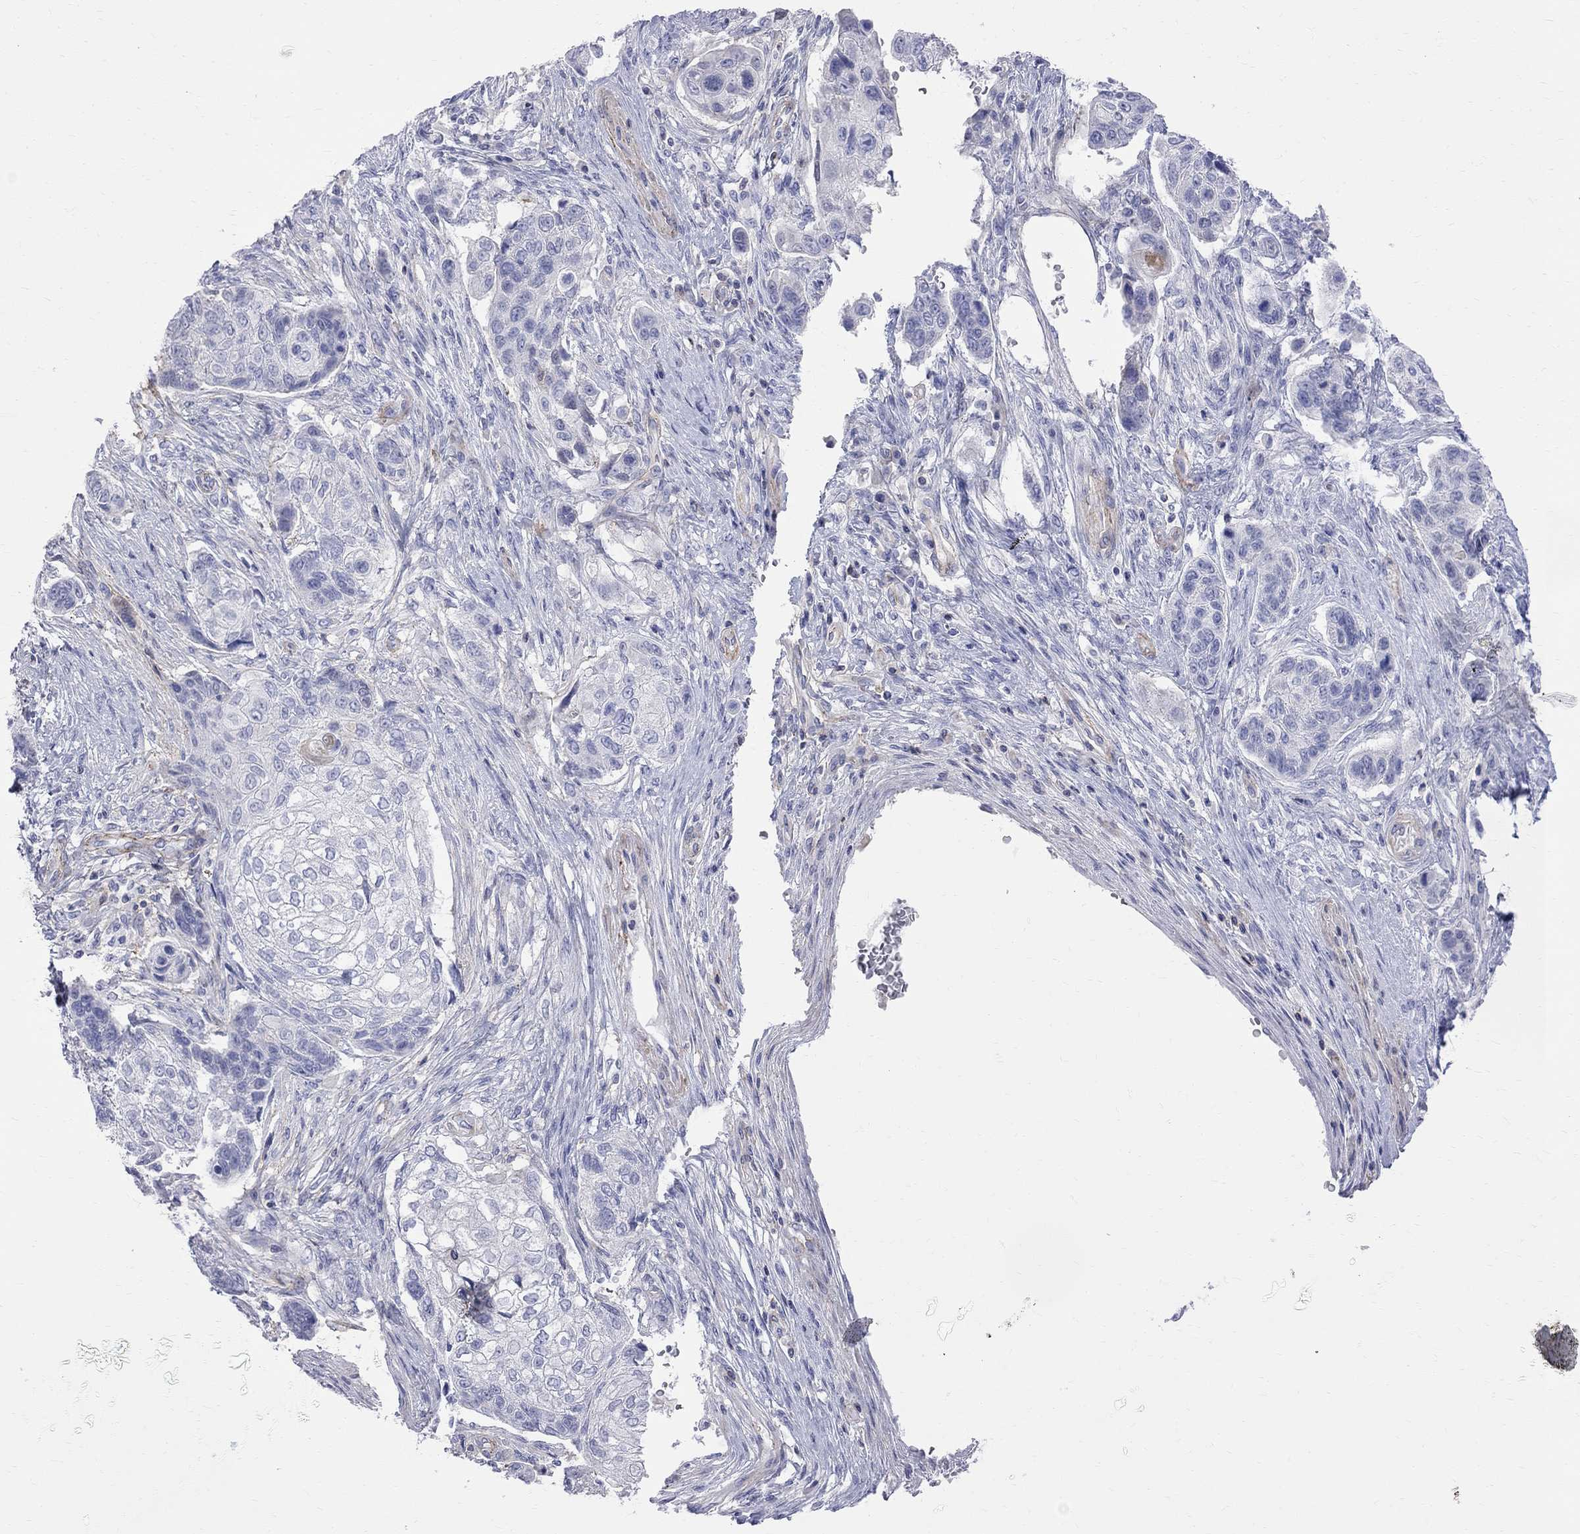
{"staining": {"intensity": "negative", "quantity": "none", "location": "none"}, "tissue": "lung cancer", "cell_type": "Tumor cells", "image_type": "cancer", "snomed": [{"axis": "morphology", "description": "Normal tissue, NOS"}, {"axis": "morphology", "description": "Squamous cell carcinoma, NOS"}, {"axis": "topography", "description": "Bronchus"}, {"axis": "topography", "description": "Lung"}], "caption": "The image displays no significant positivity in tumor cells of lung cancer (squamous cell carcinoma). (Brightfield microscopy of DAB (3,3'-diaminobenzidine) immunohistochemistry at high magnification).", "gene": "S100A3", "patient": {"sex": "male", "age": 69}}